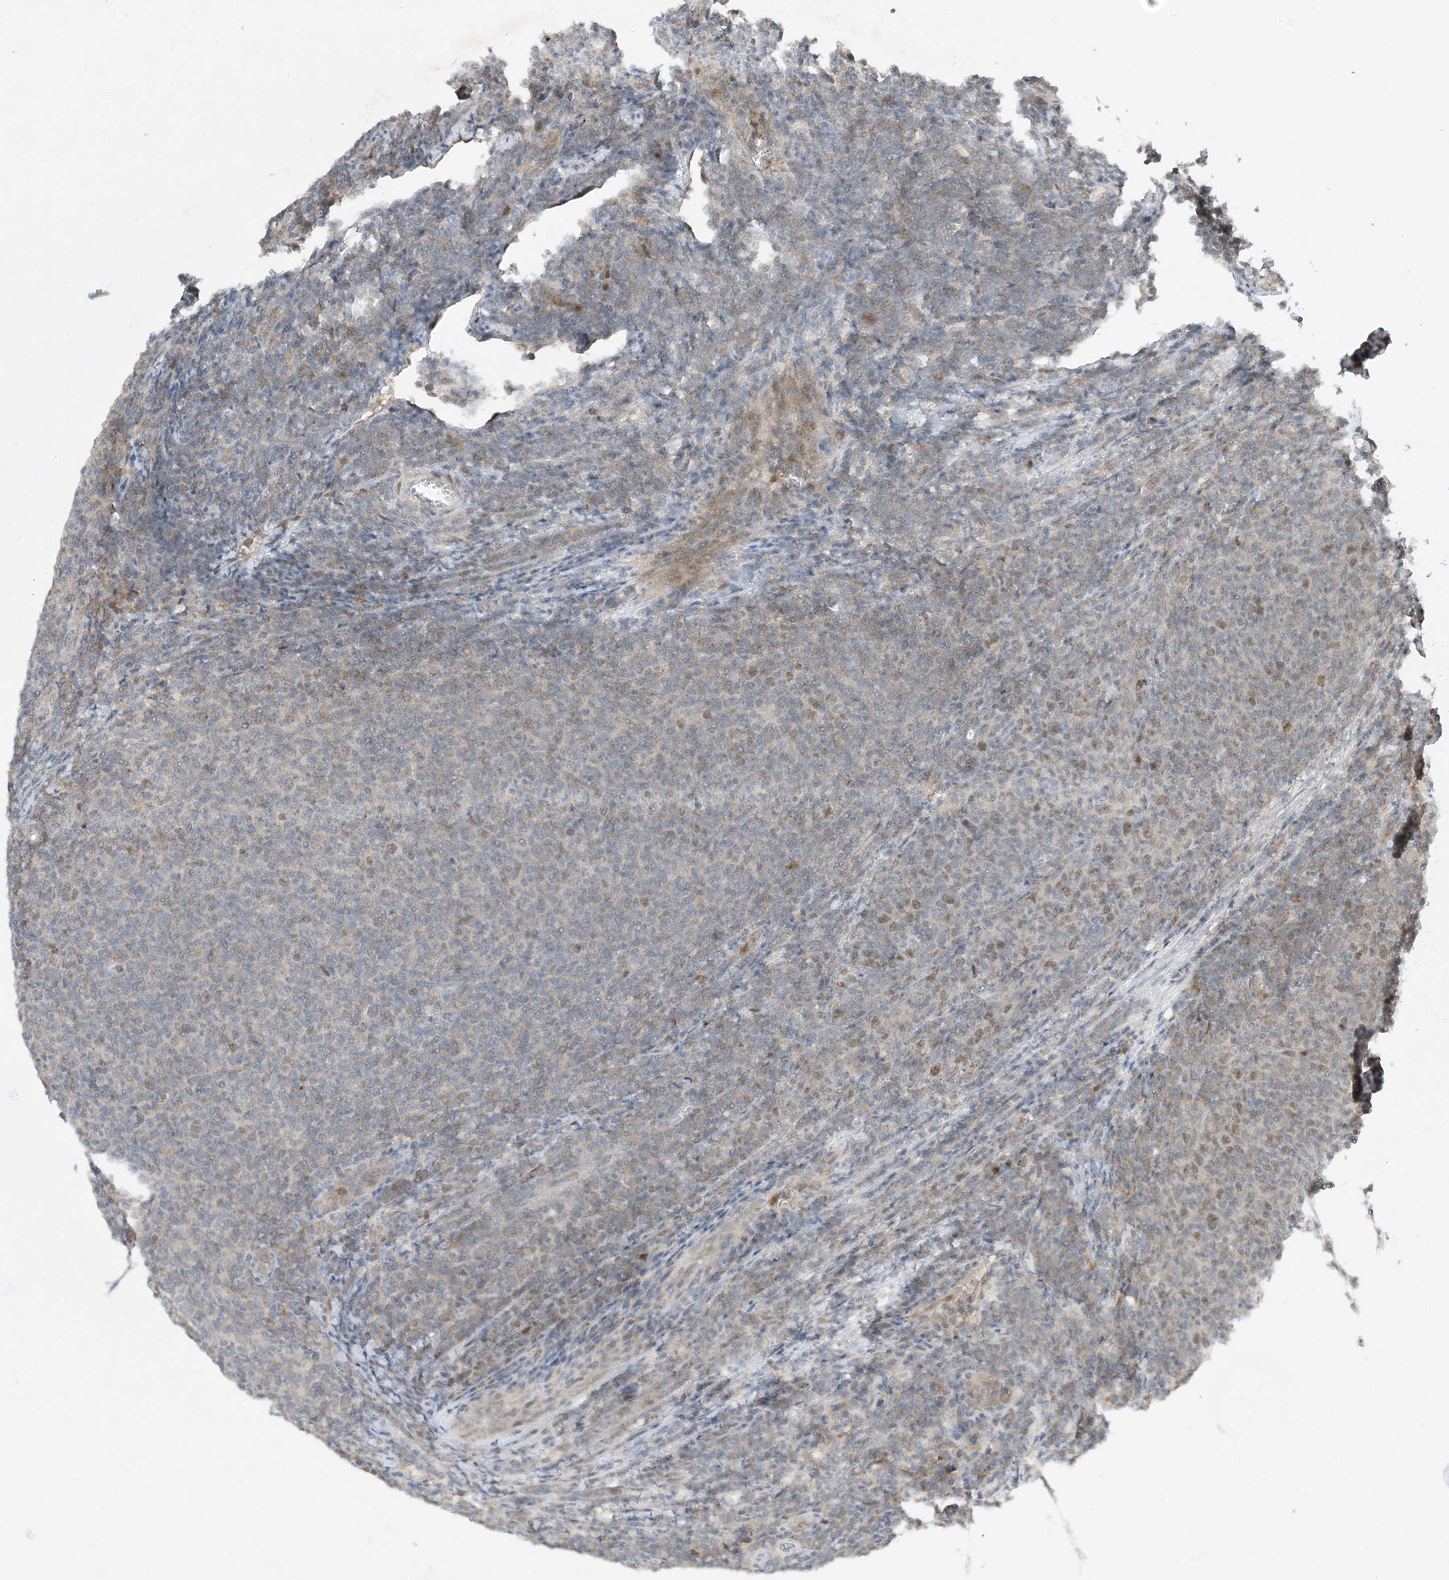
{"staining": {"intensity": "negative", "quantity": "none", "location": "none"}, "tissue": "lymphoma", "cell_type": "Tumor cells", "image_type": "cancer", "snomed": [{"axis": "morphology", "description": "Malignant lymphoma, non-Hodgkin's type, Low grade"}, {"axis": "topography", "description": "Lymph node"}], "caption": "A high-resolution histopathology image shows immunohistochemistry staining of lymphoma, which displays no significant expression in tumor cells.", "gene": "MAST3", "patient": {"sex": "male", "age": 66}}